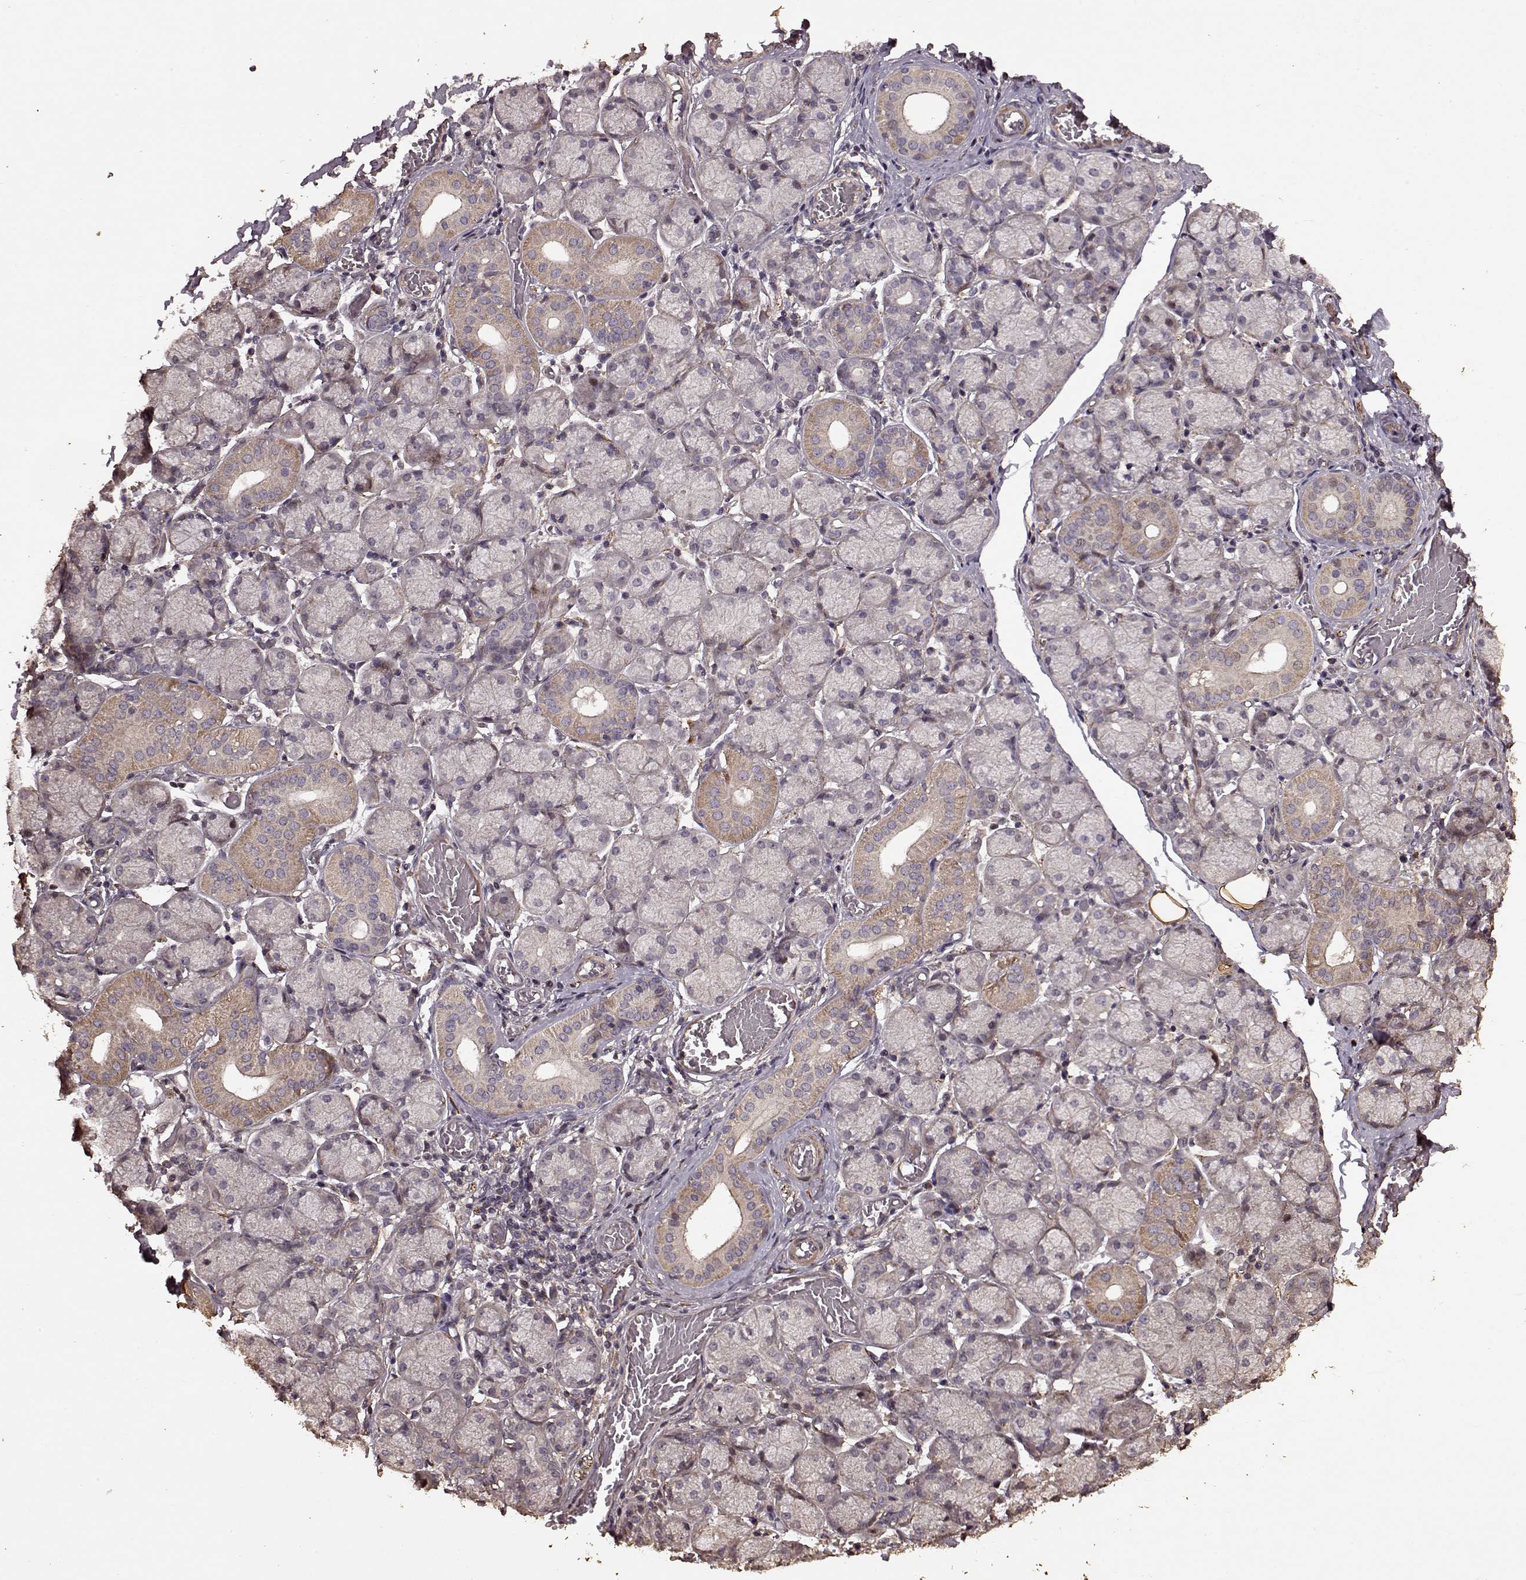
{"staining": {"intensity": "weak", "quantity": "<25%", "location": "cytoplasmic/membranous"}, "tissue": "salivary gland", "cell_type": "Glandular cells", "image_type": "normal", "snomed": [{"axis": "morphology", "description": "Normal tissue, NOS"}, {"axis": "topography", "description": "Salivary gland"}, {"axis": "topography", "description": "Peripheral nerve tissue"}], "caption": "Benign salivary gland was stained to show a protein in brown. There is no significant positivity in glandular cells. (DAB (3,3'-diaminobenzidine) immunohistochemistry (IHC) visualized using brightfield microscopy, high magnification).", "gene": "FBXW11", "patient": {"sex": "female", "age": 24}}